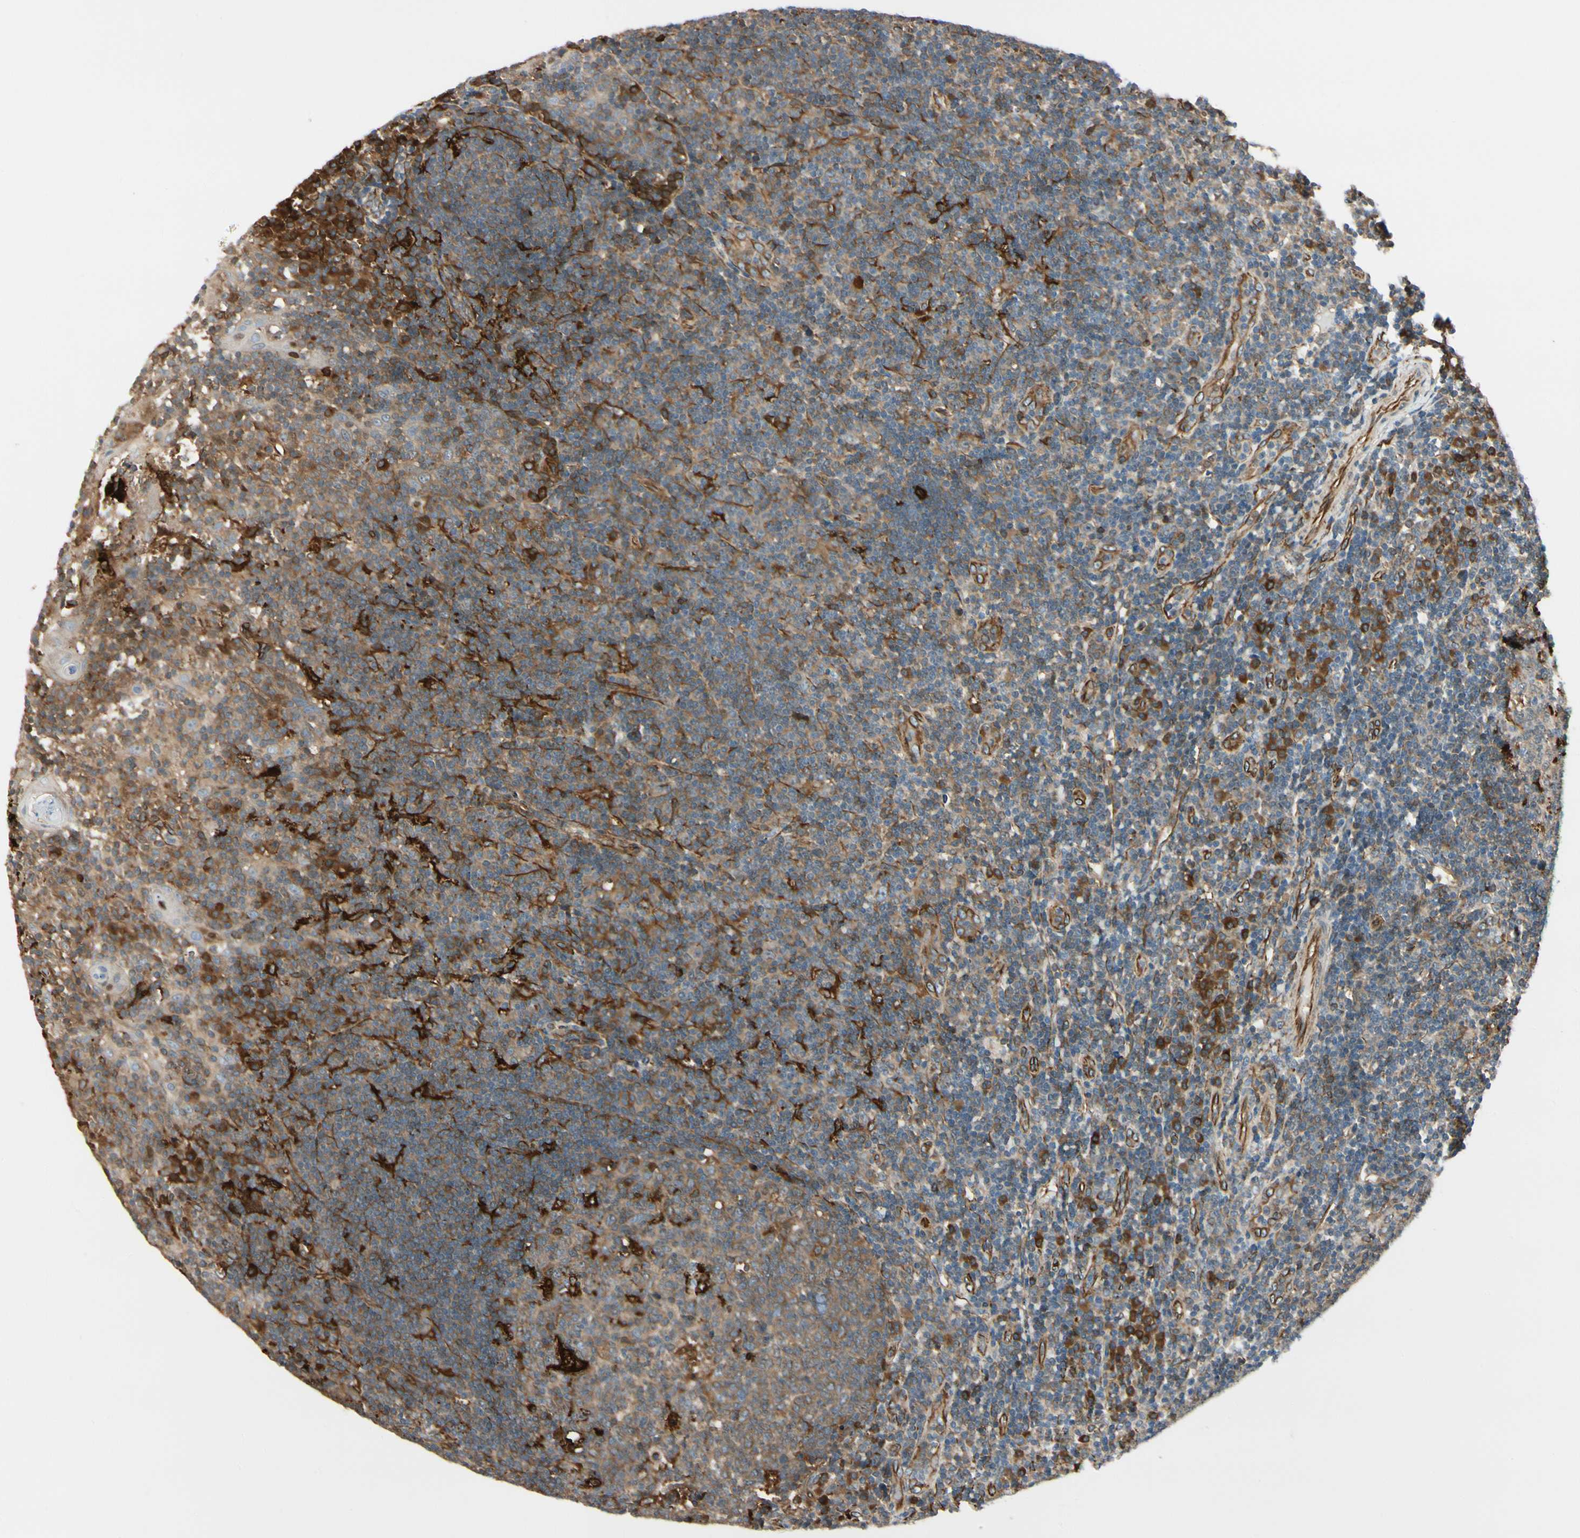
{"staining": {"intensity": "strong", "quantity": "<25%", "location": "cytoplasmic/membranous"}, "tissue": "tonsil", "cell_type": "Germinal center cells", "image_type": "normal", "snomed": [{"axis": "morphology", "description": "Normal tissue, NOS"}, {"axis": "topography", "description": "Tonsil"}], "caption": "High-power microscopy captured an IHC histopathology image of unremarkable tonsil, revealing strong cytoplasmic/membranous positivity in about <25% of germinal center cells. (IHC, brightfield microscopy, high magnification).", "gene": "FTH1", "patient": {"sex": "female", "age": 40}}